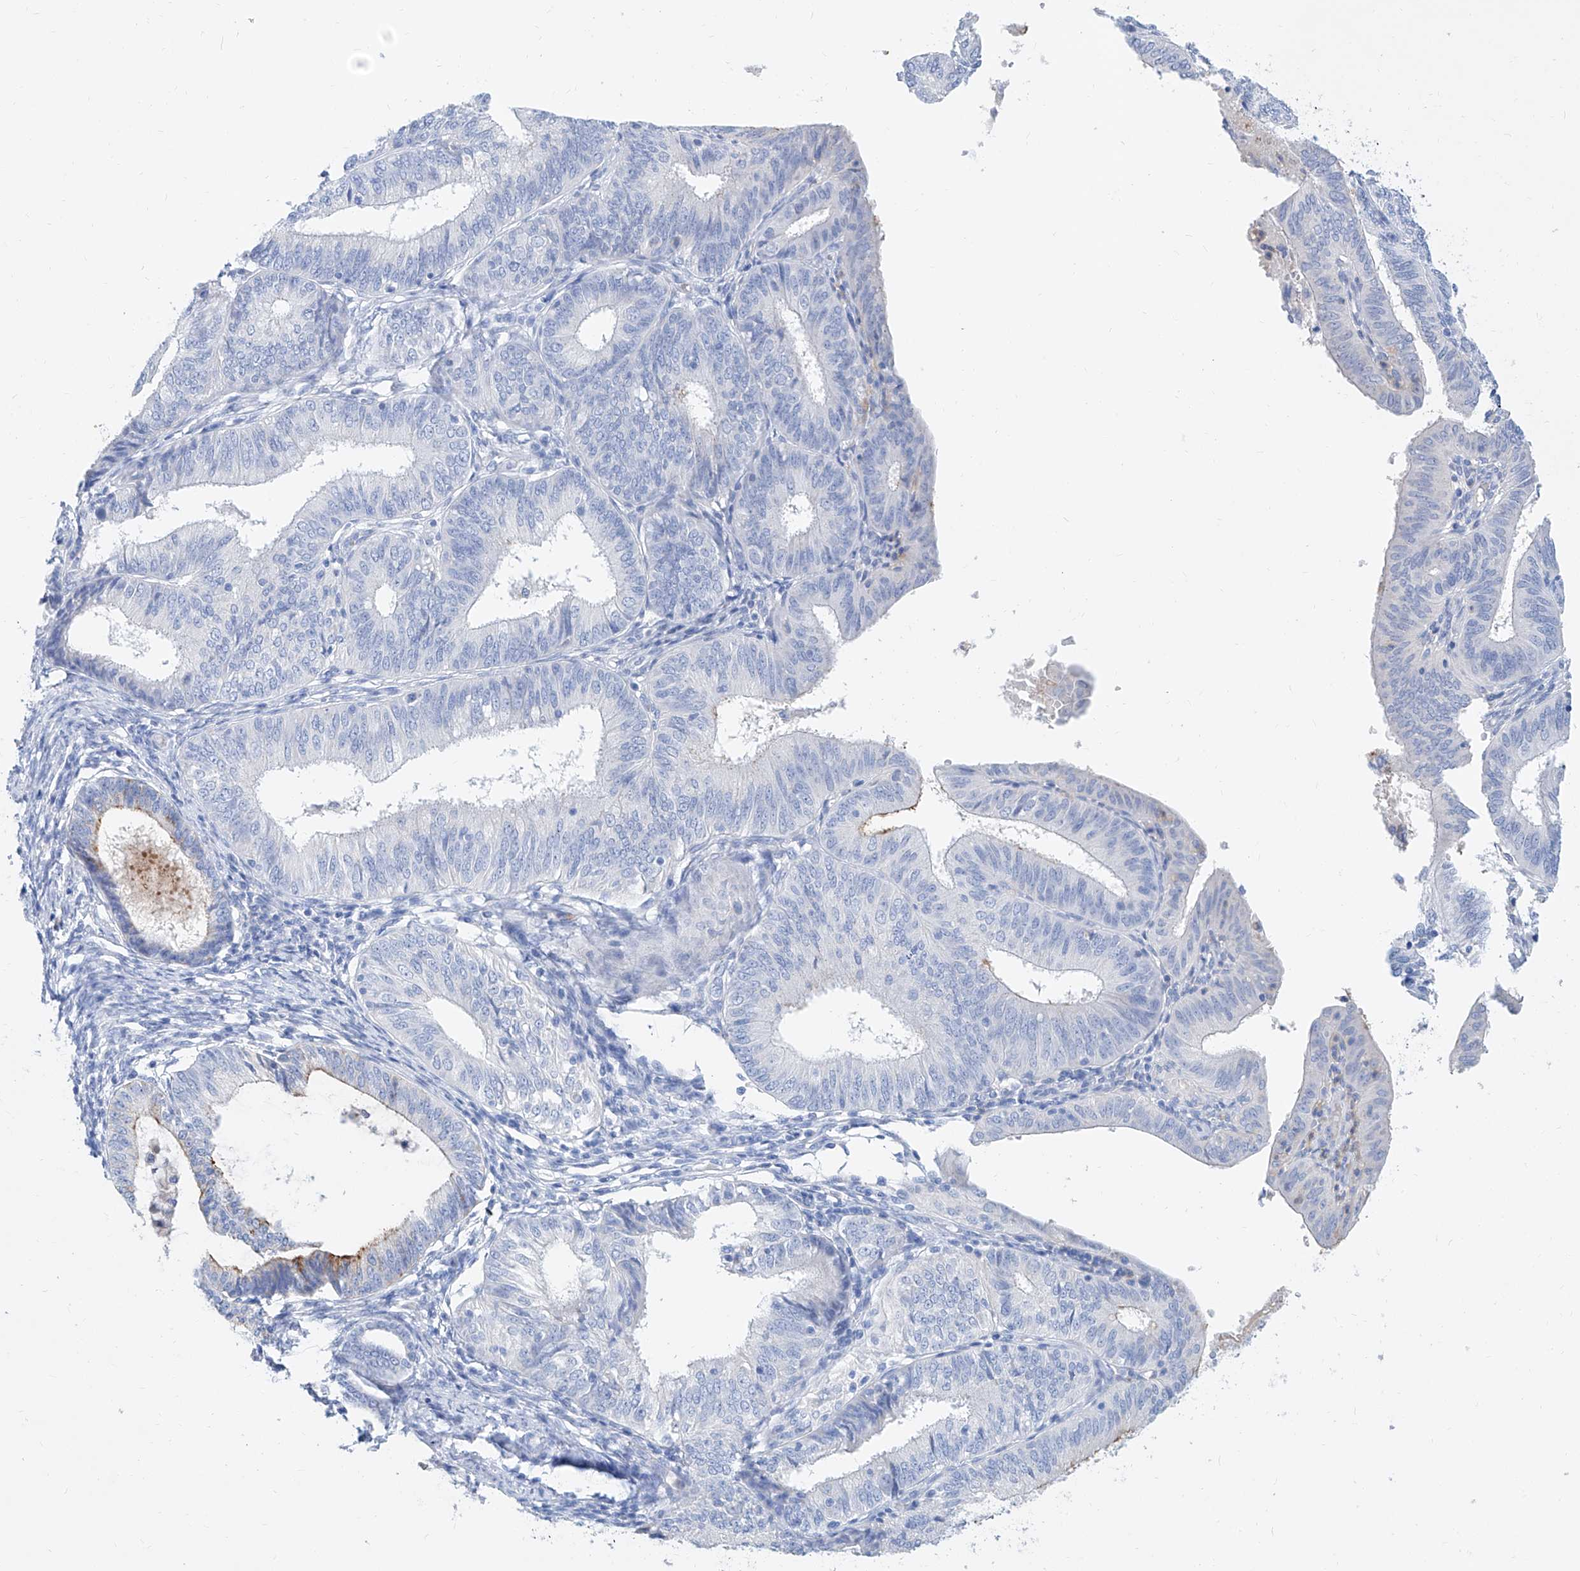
{"staining": {"intensity": "negative", "quantity": "none", "location": "none"}, "tissue": "endometrial cancer", "cell_type": "Tumor cells", "image_type": "cancer", "snomed": [{"axis": "morphology", "description": "Adenocarcinoma, NOS"}, {"axis": "topography", "description": "Endometrium"}], "caption": "This micrograph is of endometrial cancer stained with IHC to label a protein in brown with the nuclei are counter-stained blue. There is no staining in tumor cells.", "gene": "SLC25A29", "patient": {"sex": "female", "age": 51}}